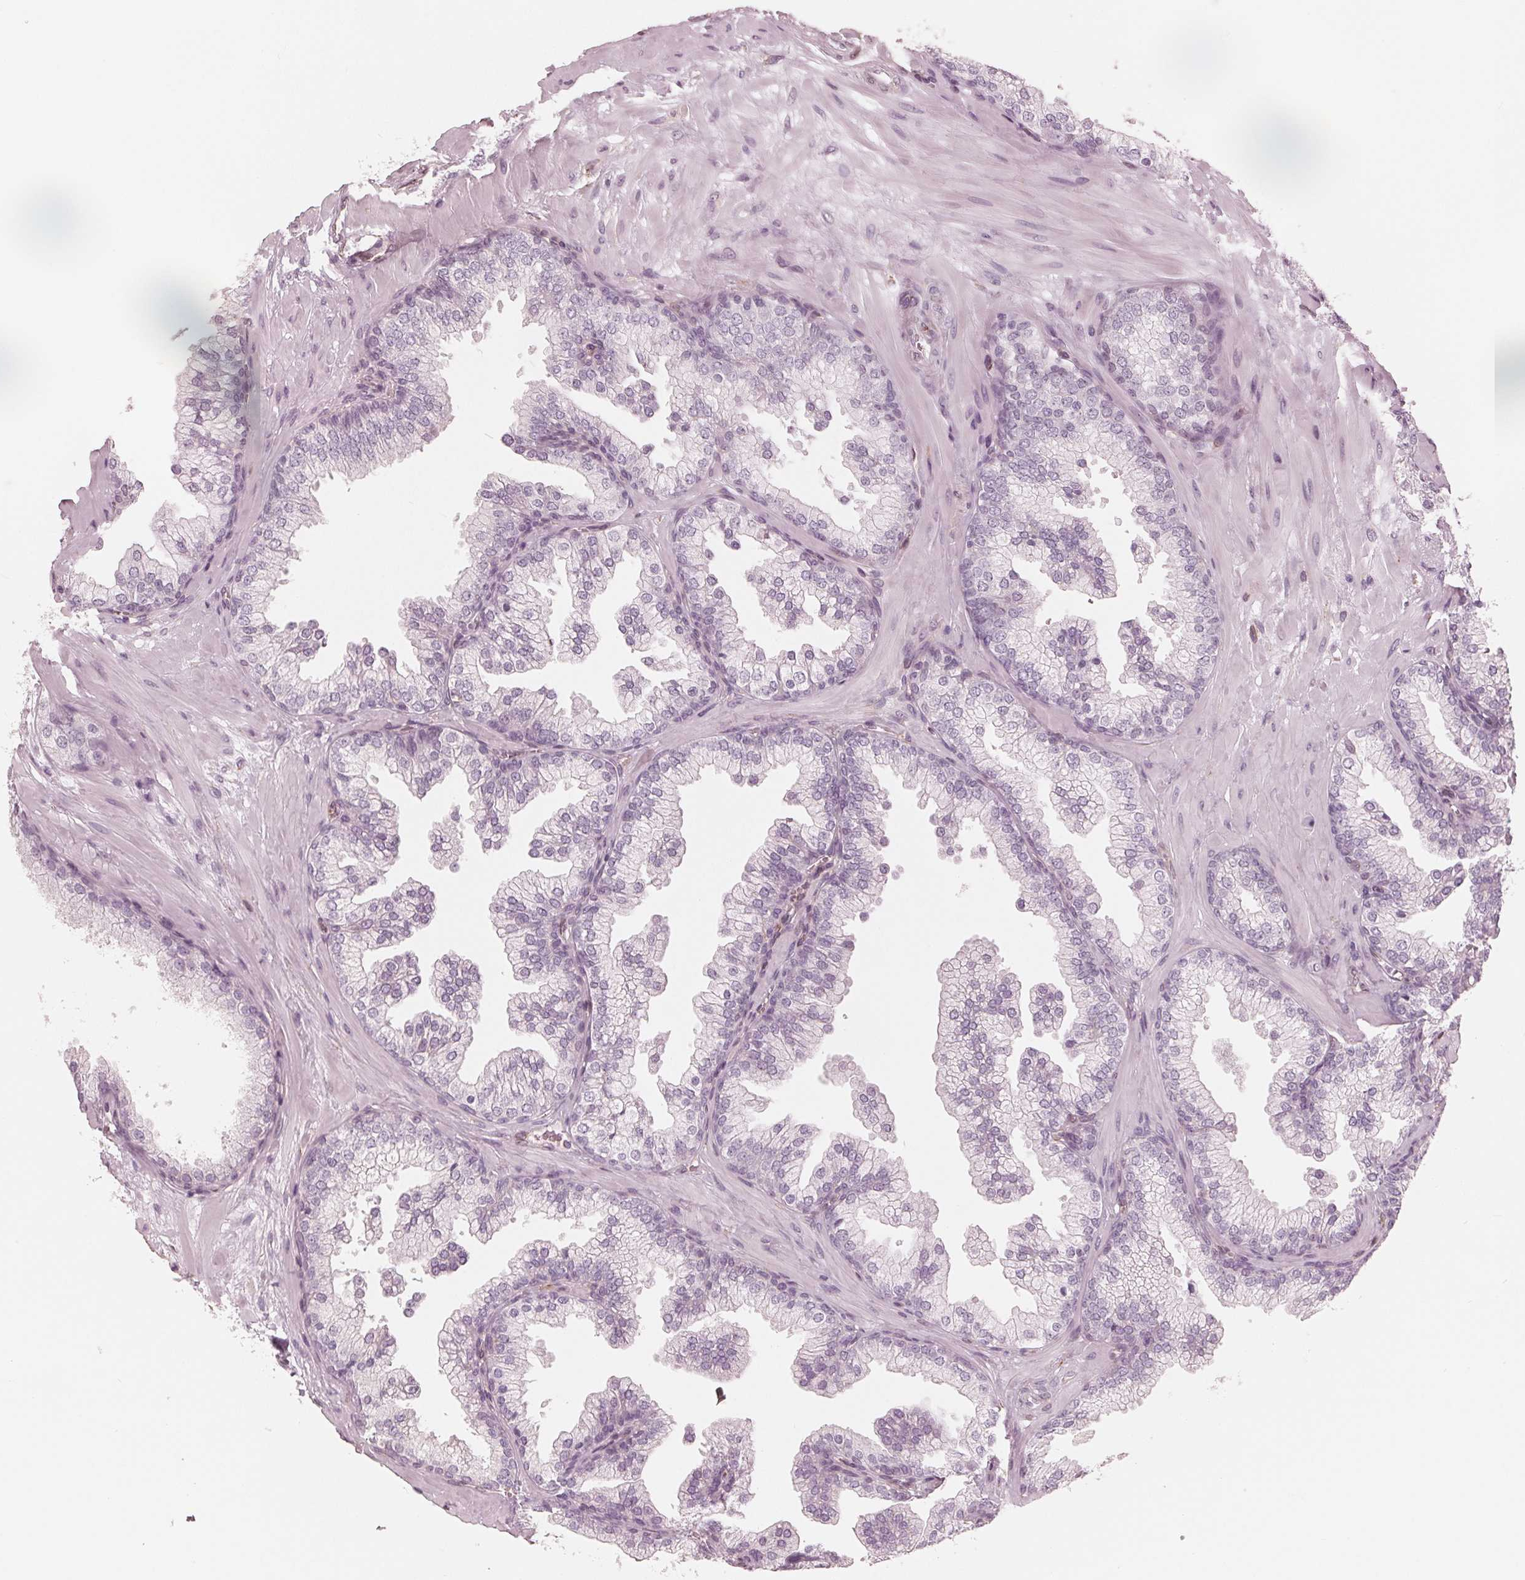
{"staining": {"intensity": "negative", "quantity": "none", "location": "none"}, "tissue": "prostate", "cell_type": "Glandular cells", "image_type": "normal", "snomed": [{"axis": "morphology", "description": "Normal tissue, NOS"}, {"axis": "topography", "description": "Prostate"}, {"axis": "topography", "description": "Peripheral nerve tissue"}], "caption": "This image is of benign prostate stained with immunohistochemistry (IHC) to label a protein in brown with the nuclei are counter-stained blue. There is no staining in glandular cells.", "gene": "IKBIP", "patient": {"sex": "male", "age": 61}}